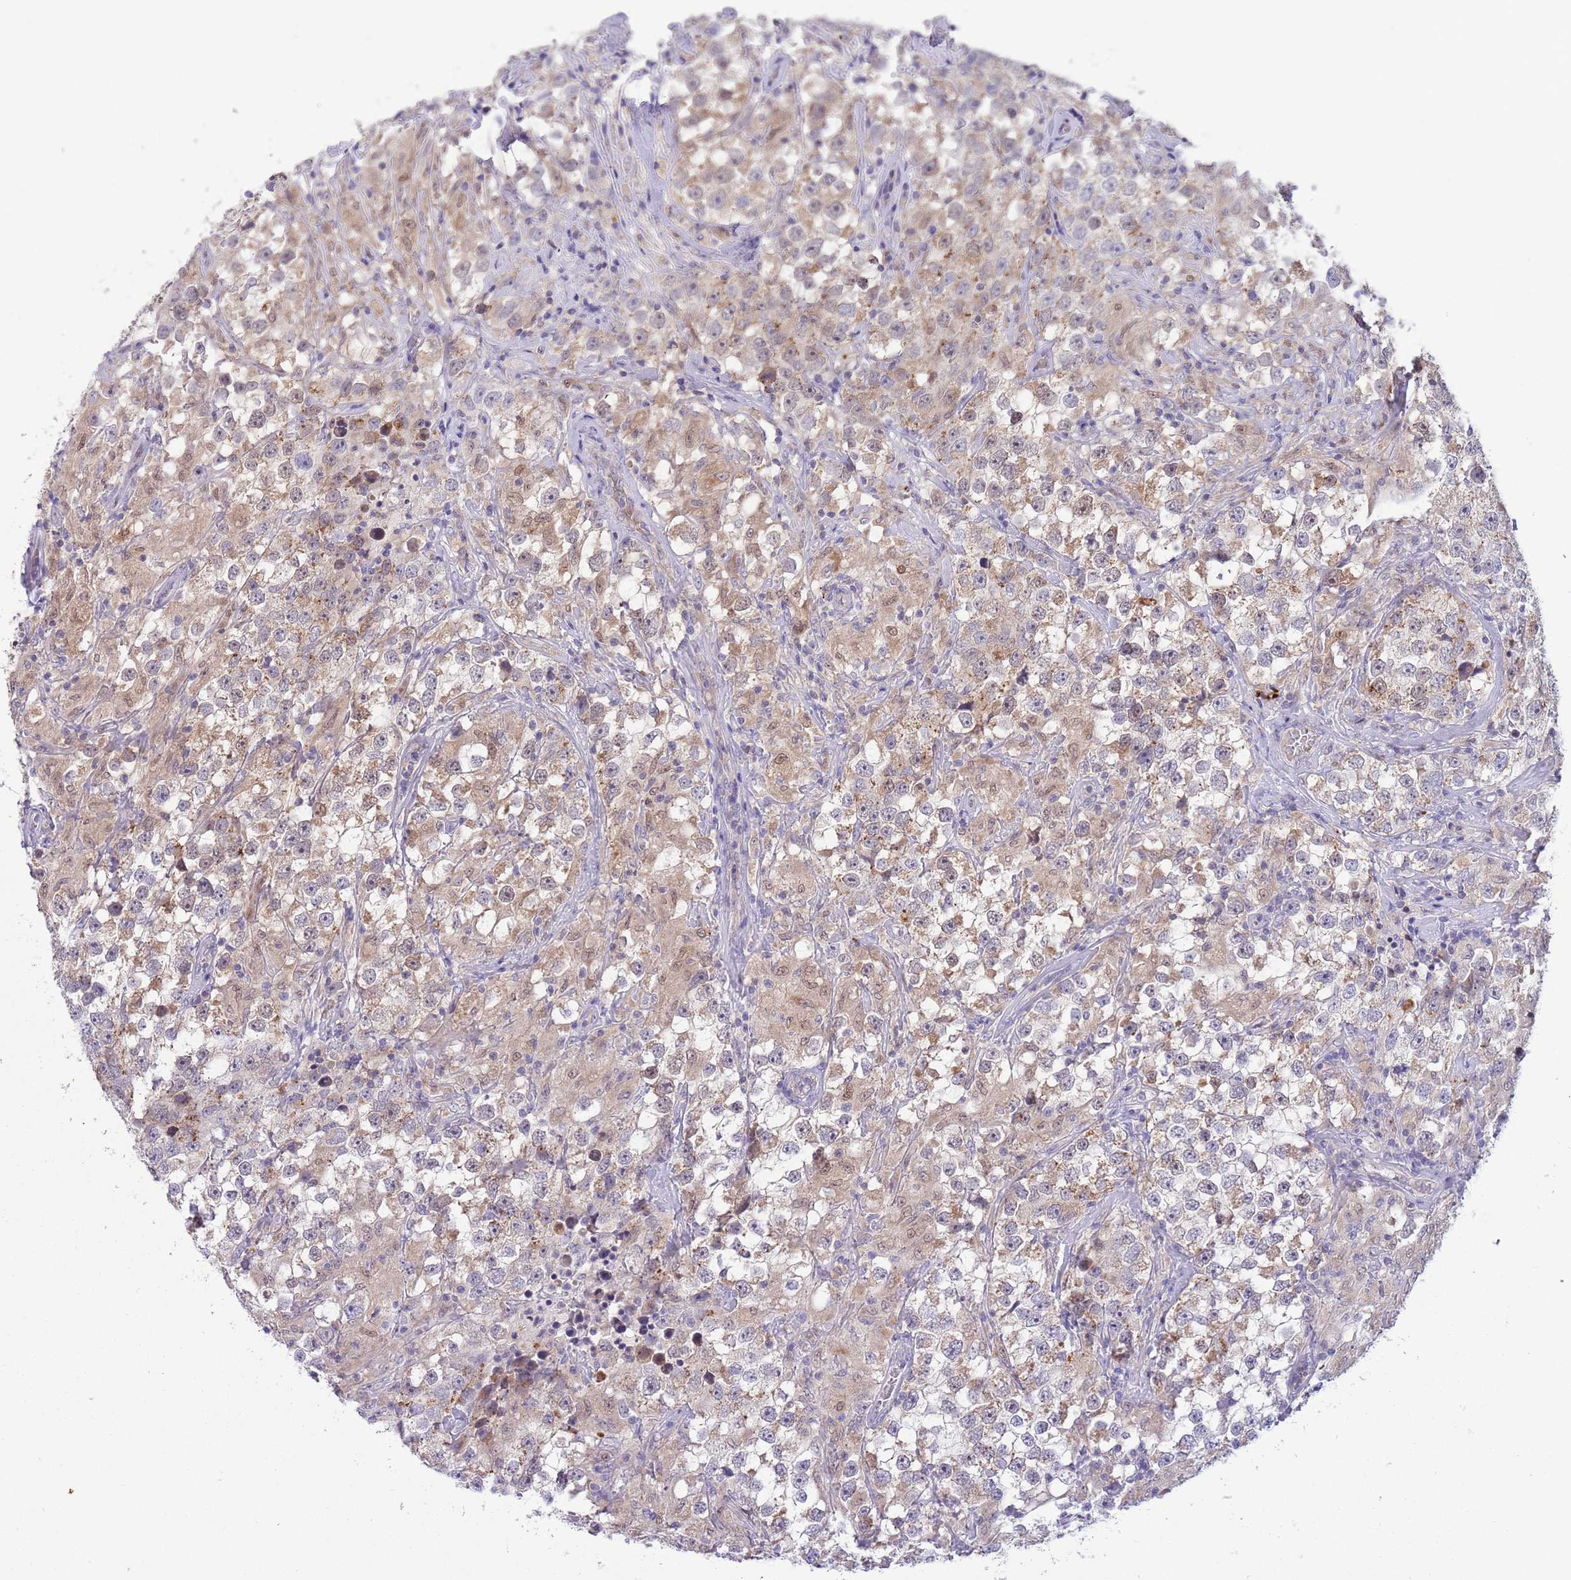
{"staining": {"intensity": "weak", "quantity": "25%-75%", "location": "cytoplasmic/membranous,nuclear"}, "tissue": "testis cancer", "cell_type": "Tumor cells", "image_type": "cancer", "snomed": [{"axis": "morphology", "description": "Seminoma, NOS"}, {"axis": "topography", "description": "Testis"}], "caption": "Human testis seminoma stained with a protein marker reveals weak staining in tumor cells.", "gene": "DDHD1", "patient": {"sex": "male", "age": 46}}